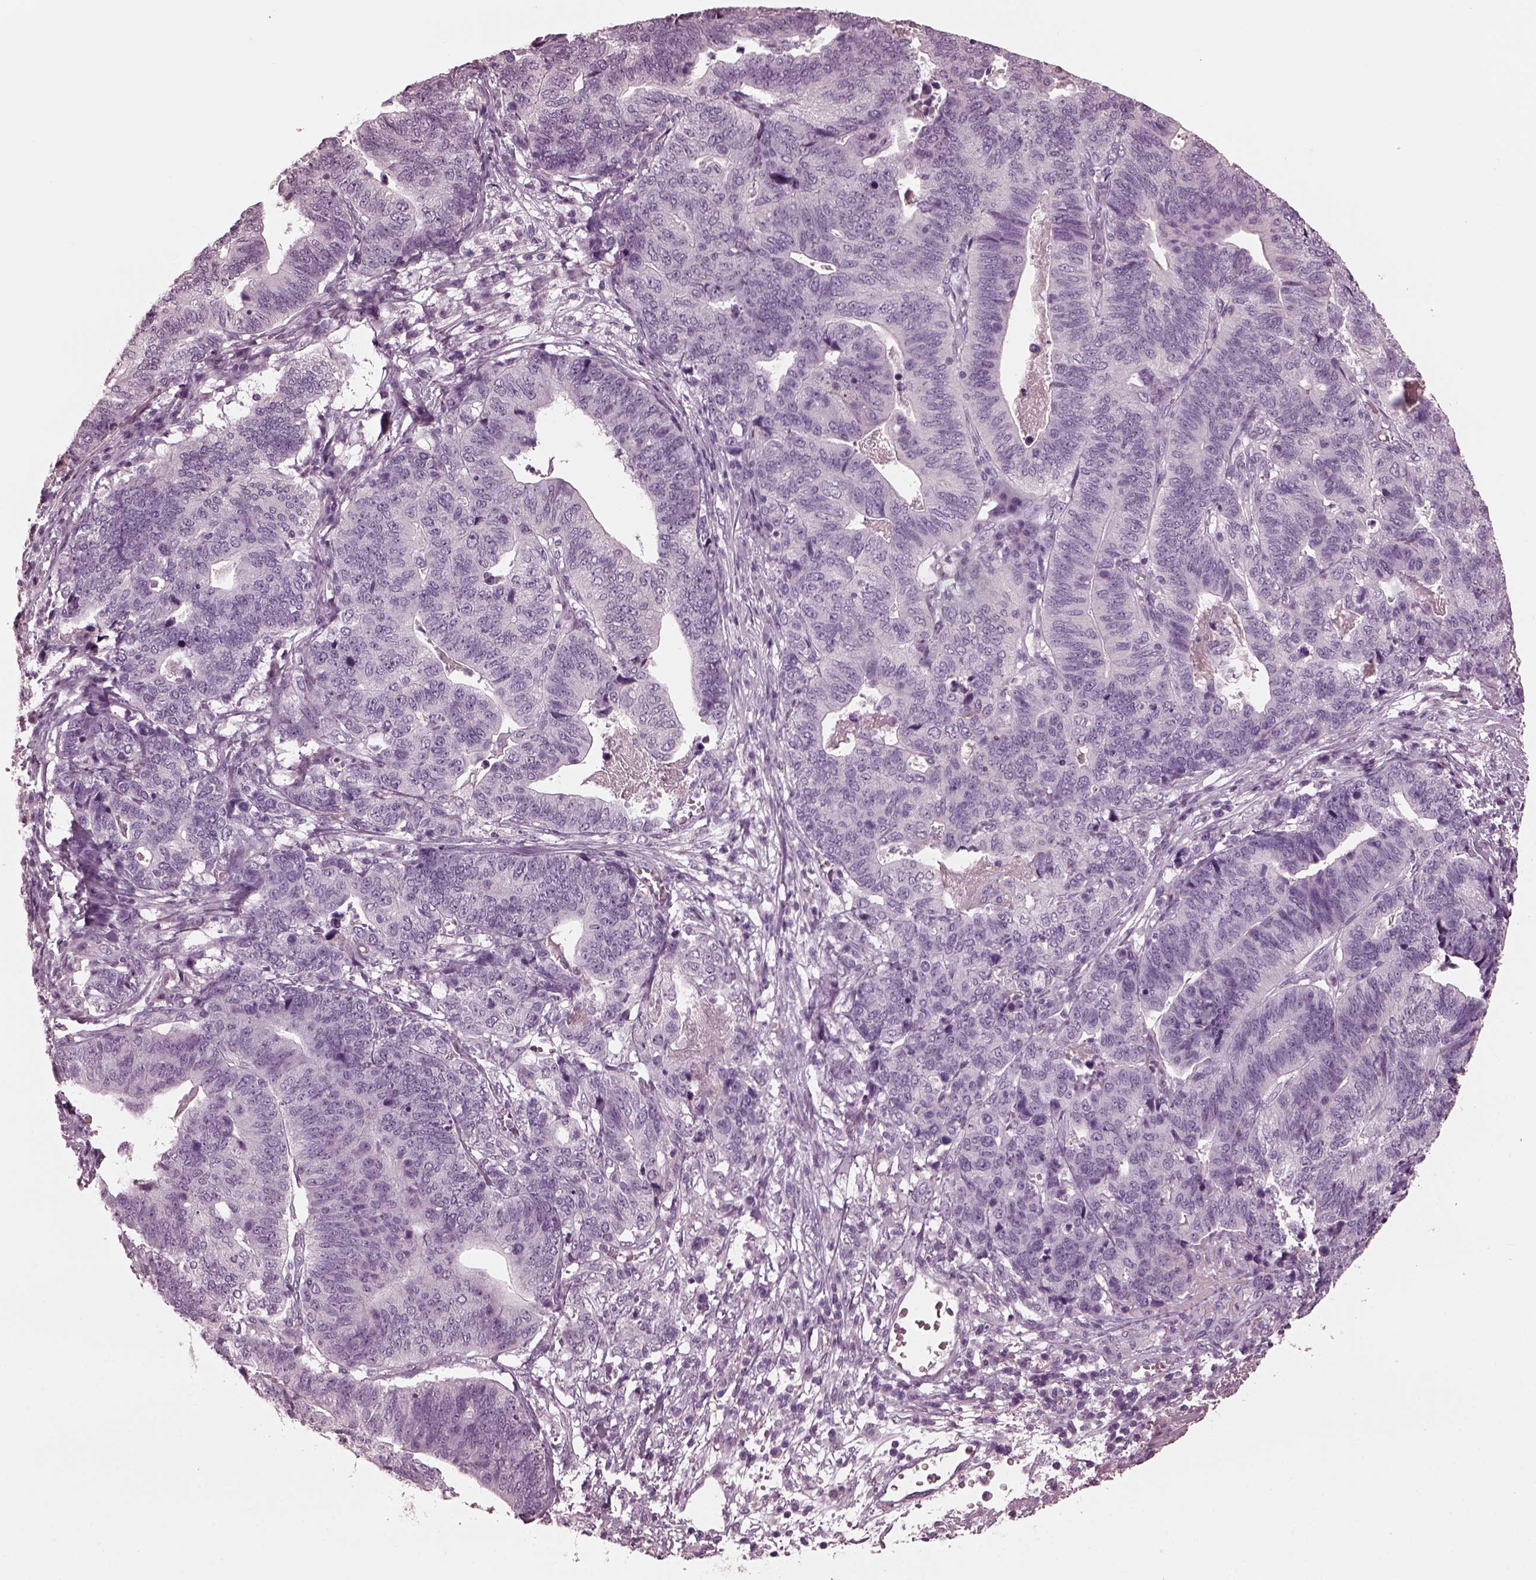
{"staining": {"intensity": "negative", "quantity": "none", "location": "none"}, "tissue": "stomach cancer", "cell_type": "Tumor cells", "image_type": "cancer", "snomed": [{"axis": "morphology", "description": "Adenocarcinoma, NOS"}, {"axis": "topography", "description": "Stomach, upper"}], "caption": "This is an immunohistochemistry image of stomach cancer (adenocarcinoma). There is no positivity in tumor cells.", "gene": "CGA", "patient": {"sex": "female", "age": 67}}